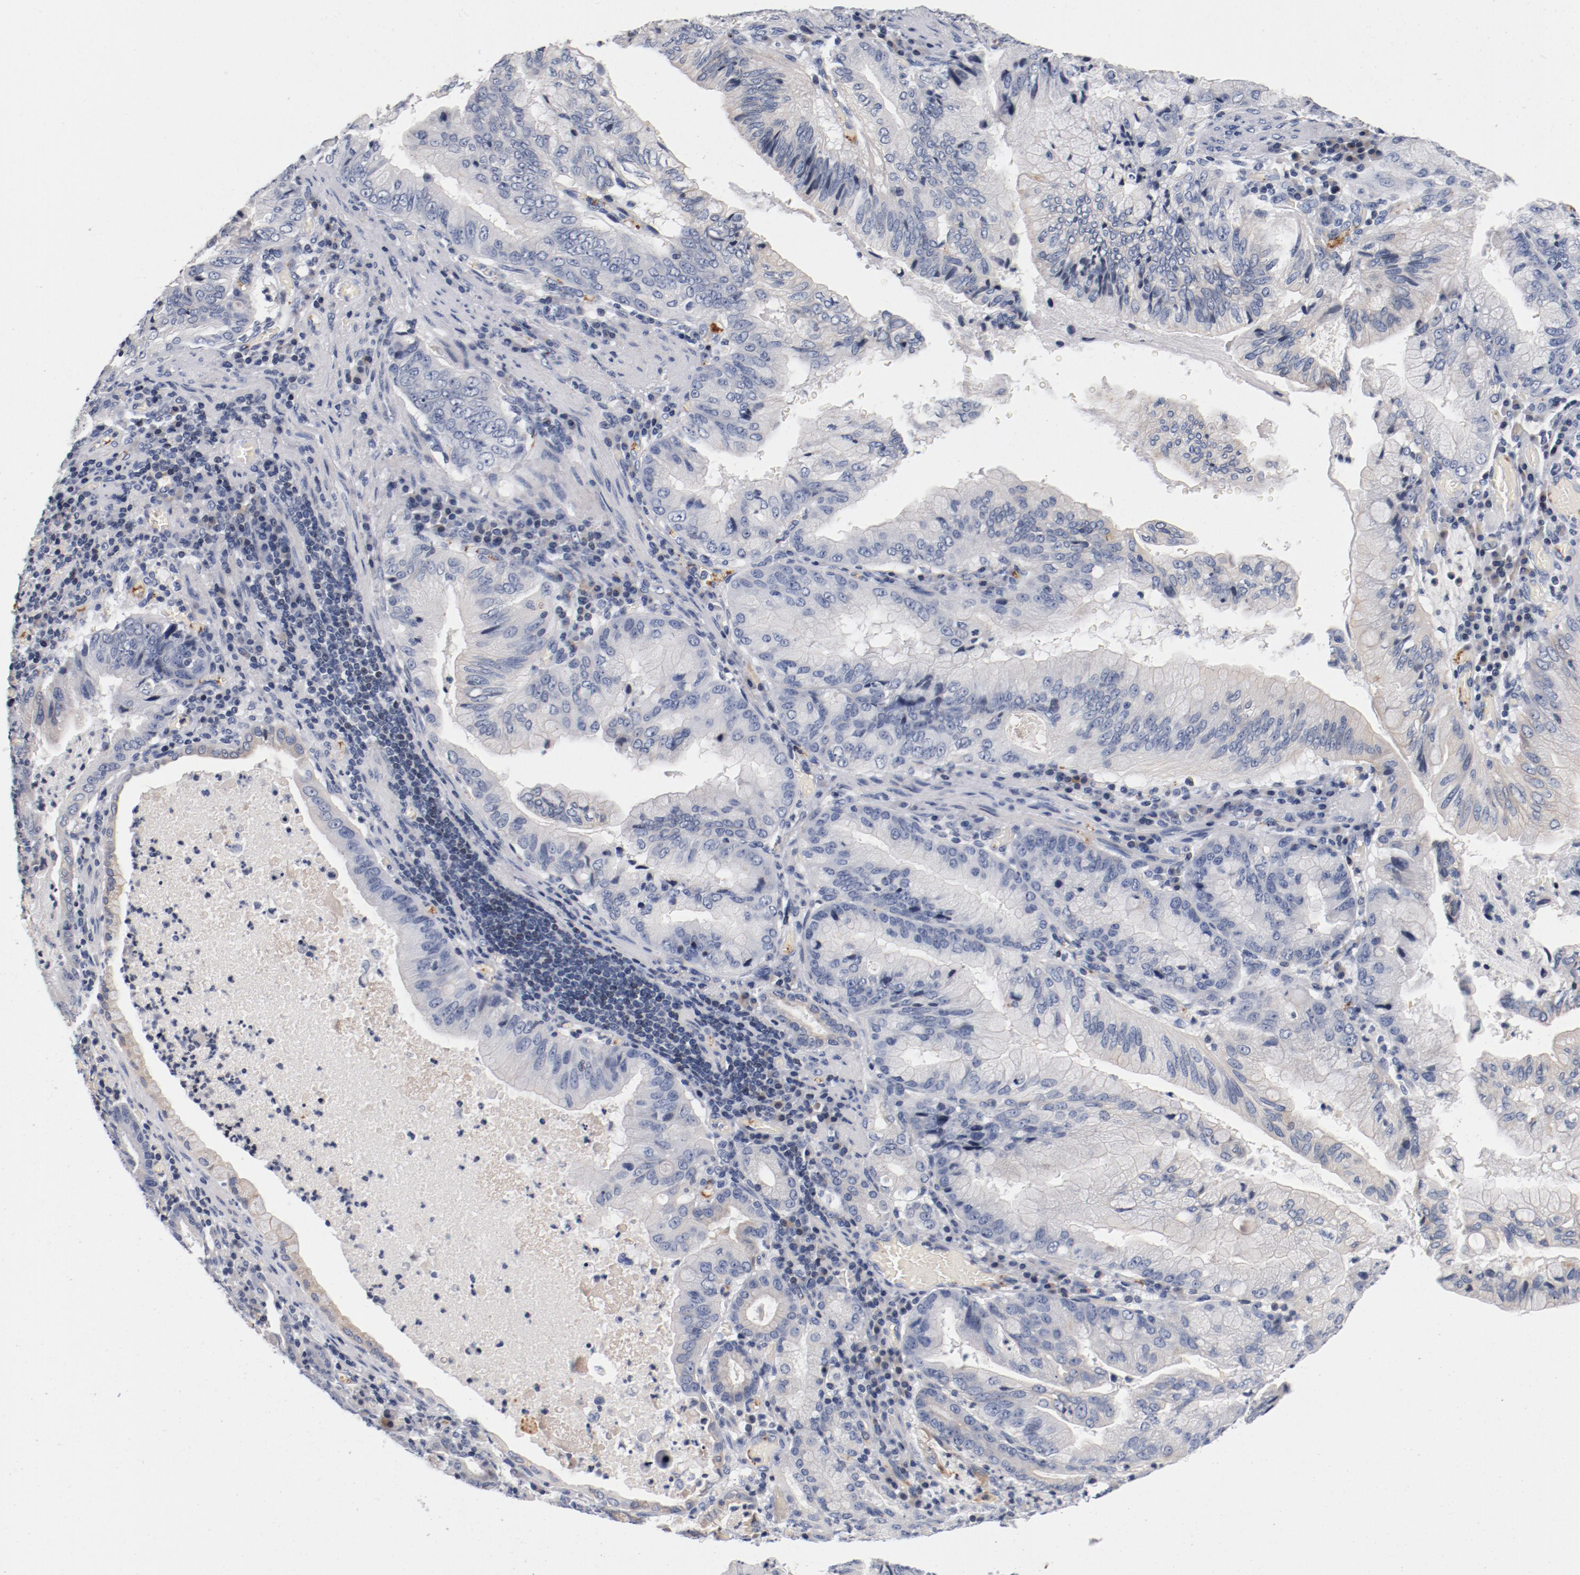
{"staining": {"intensity": "negative", "quantity": "none", "location": "none"}, "tissue": "stomach cancer", "cell_type": "Tumor cells", "image_type": "cancer", "snomed": [{"axis": "morphology", "description": "Adenocarcinoma, NOS"}, {"axis": "topography", "description": "Stomach, upper"}], "caption": "Immunohistochemistry (IHC) histopathology image of neoplastic tissue: human stomach adenocarcinoma stained with DAB exhibits no significant protein staining in tumor cells. (Stains: DAB (3,3'-diaminobenzidine) IHC with hematoxylin counter stain, Microscopy: brightfield microscopy at high magnification).", "gene": "PIM1", "patient": {"sex": "male", "age": 80}}